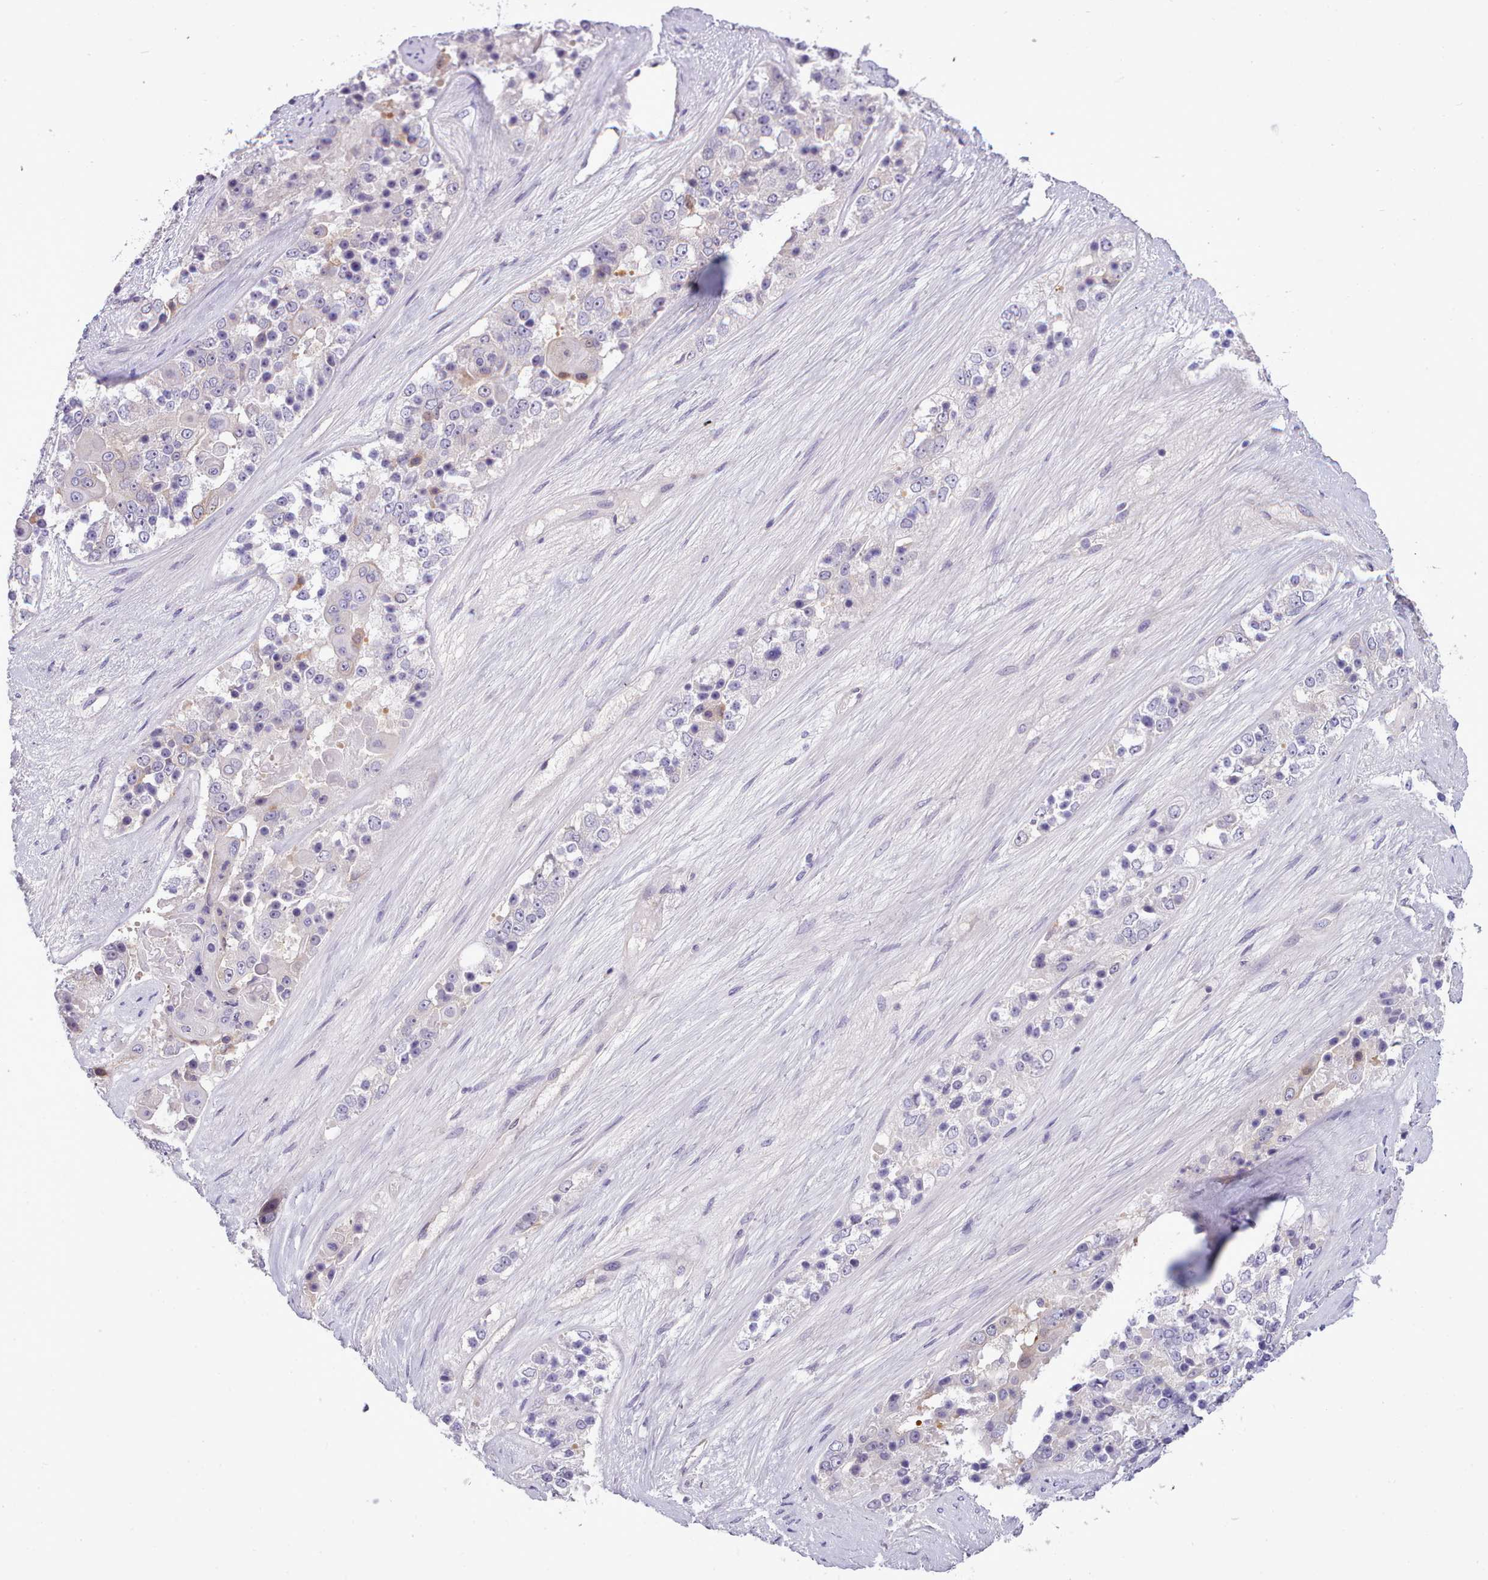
{"staining": {"intensity": "negative", "quantity": "none", "location": "none"}, "tissue": "ovarian cancer", "cell_type": "Tumor cells", "image_type": "cancer", "snomed": [{"axis": "morphology", "description": "Carcinoma, endometroid"}, {"axis": "topography", "description": "Ovary"}], "caption": "This image is of ovarian cancer stained with immunohistochemistry (IHC) to label a protein in brown with the nuclei are counter-stained blue. There is no staining in tumor cells. (DAB (3,3'-diaminobenzidine) IHC with hematoxylin counter stain).", "gene": "CYP2A13", "patient": {"sex": "female", "age": 51}}